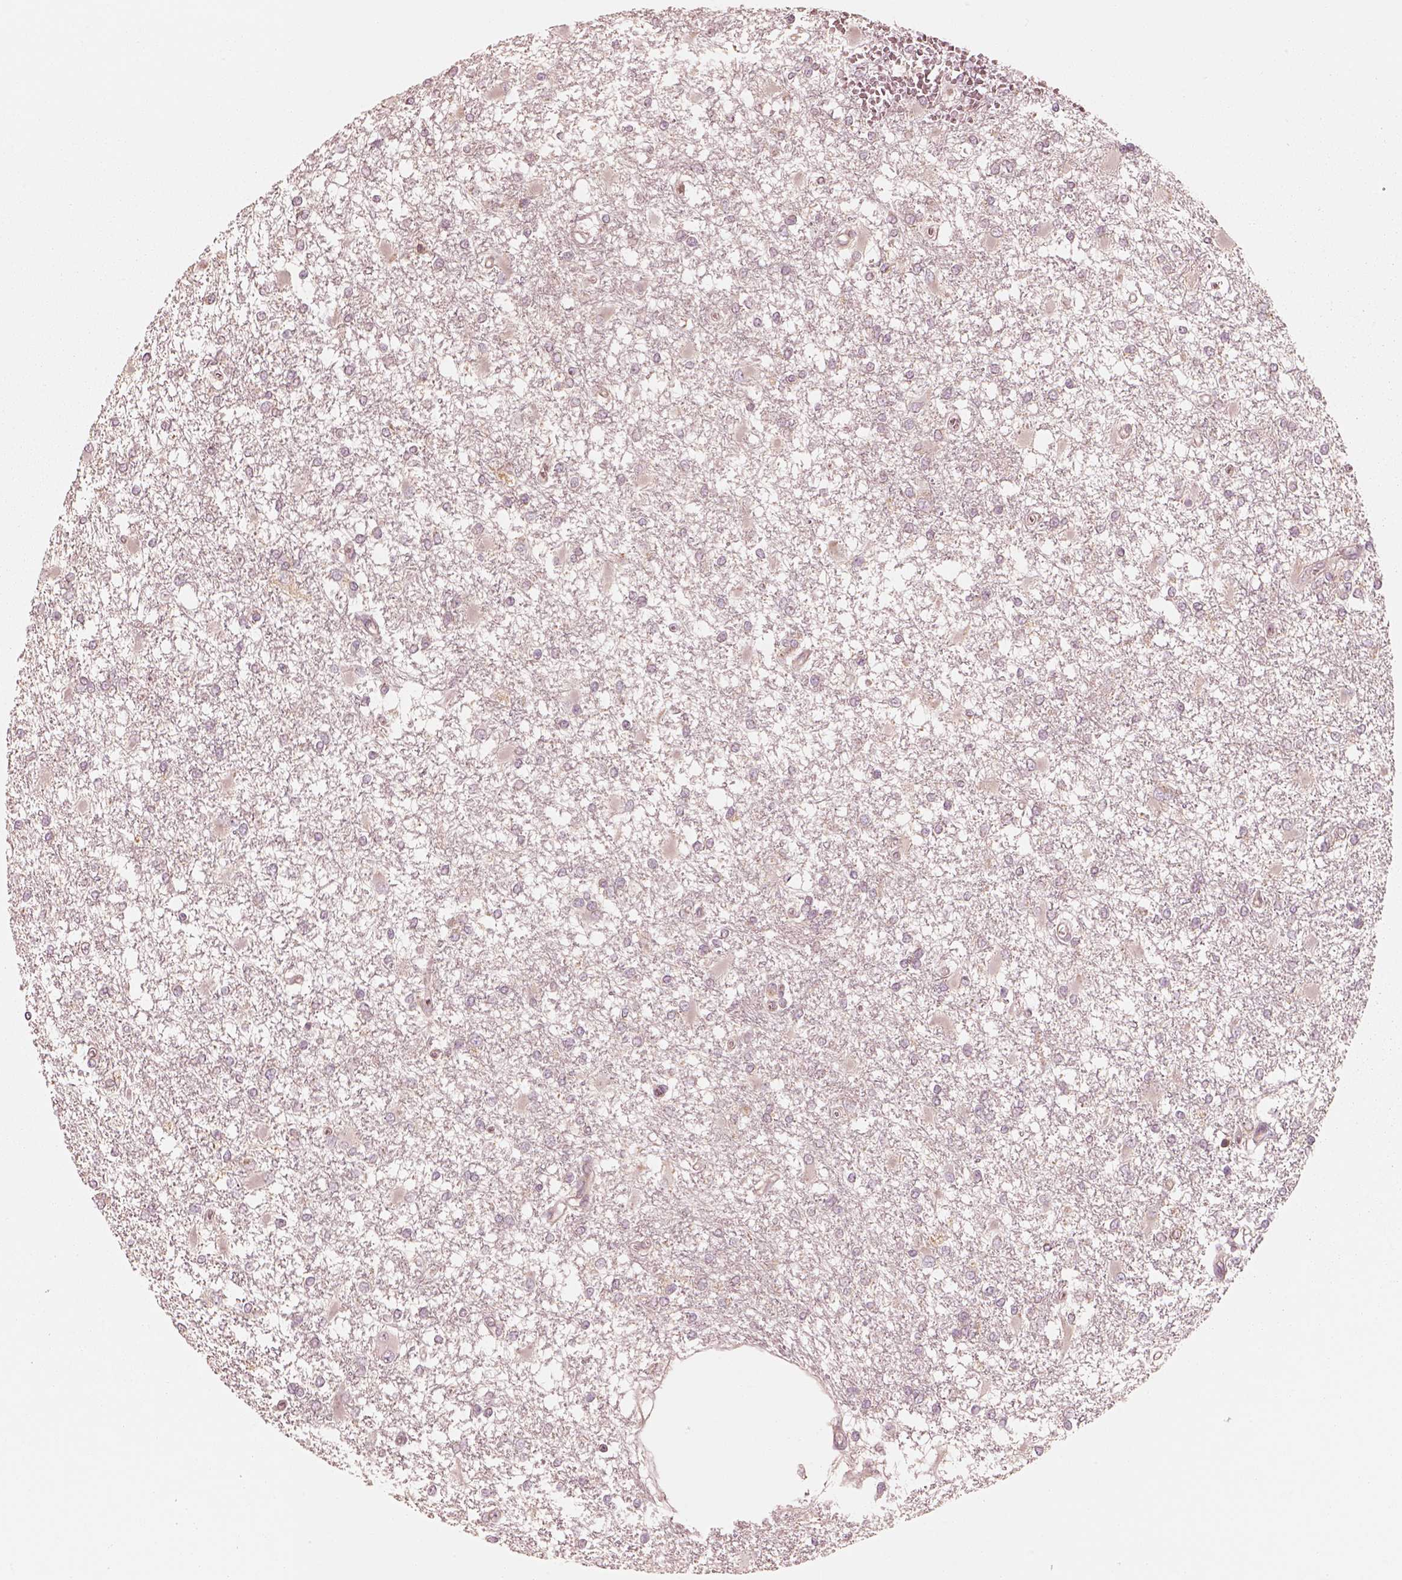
{"staining": {"intensity": "negative", "quantity": "none", "location": "none"}, "tissue": "glioma", "cell_type": "Tumor cells", "image_type": "cancer", "snomed": [{"axis": "morphology", "description": "Glioma, malignant, High grade"}, {"axis": "topography", "description": "Cerebral cortex"}], "caption": "Immunohistochemical staining of human glioma displays no significant positivity in tumor cells.", "gene": "CNOT2", "patient": {"sex": "male", "age": 79}}